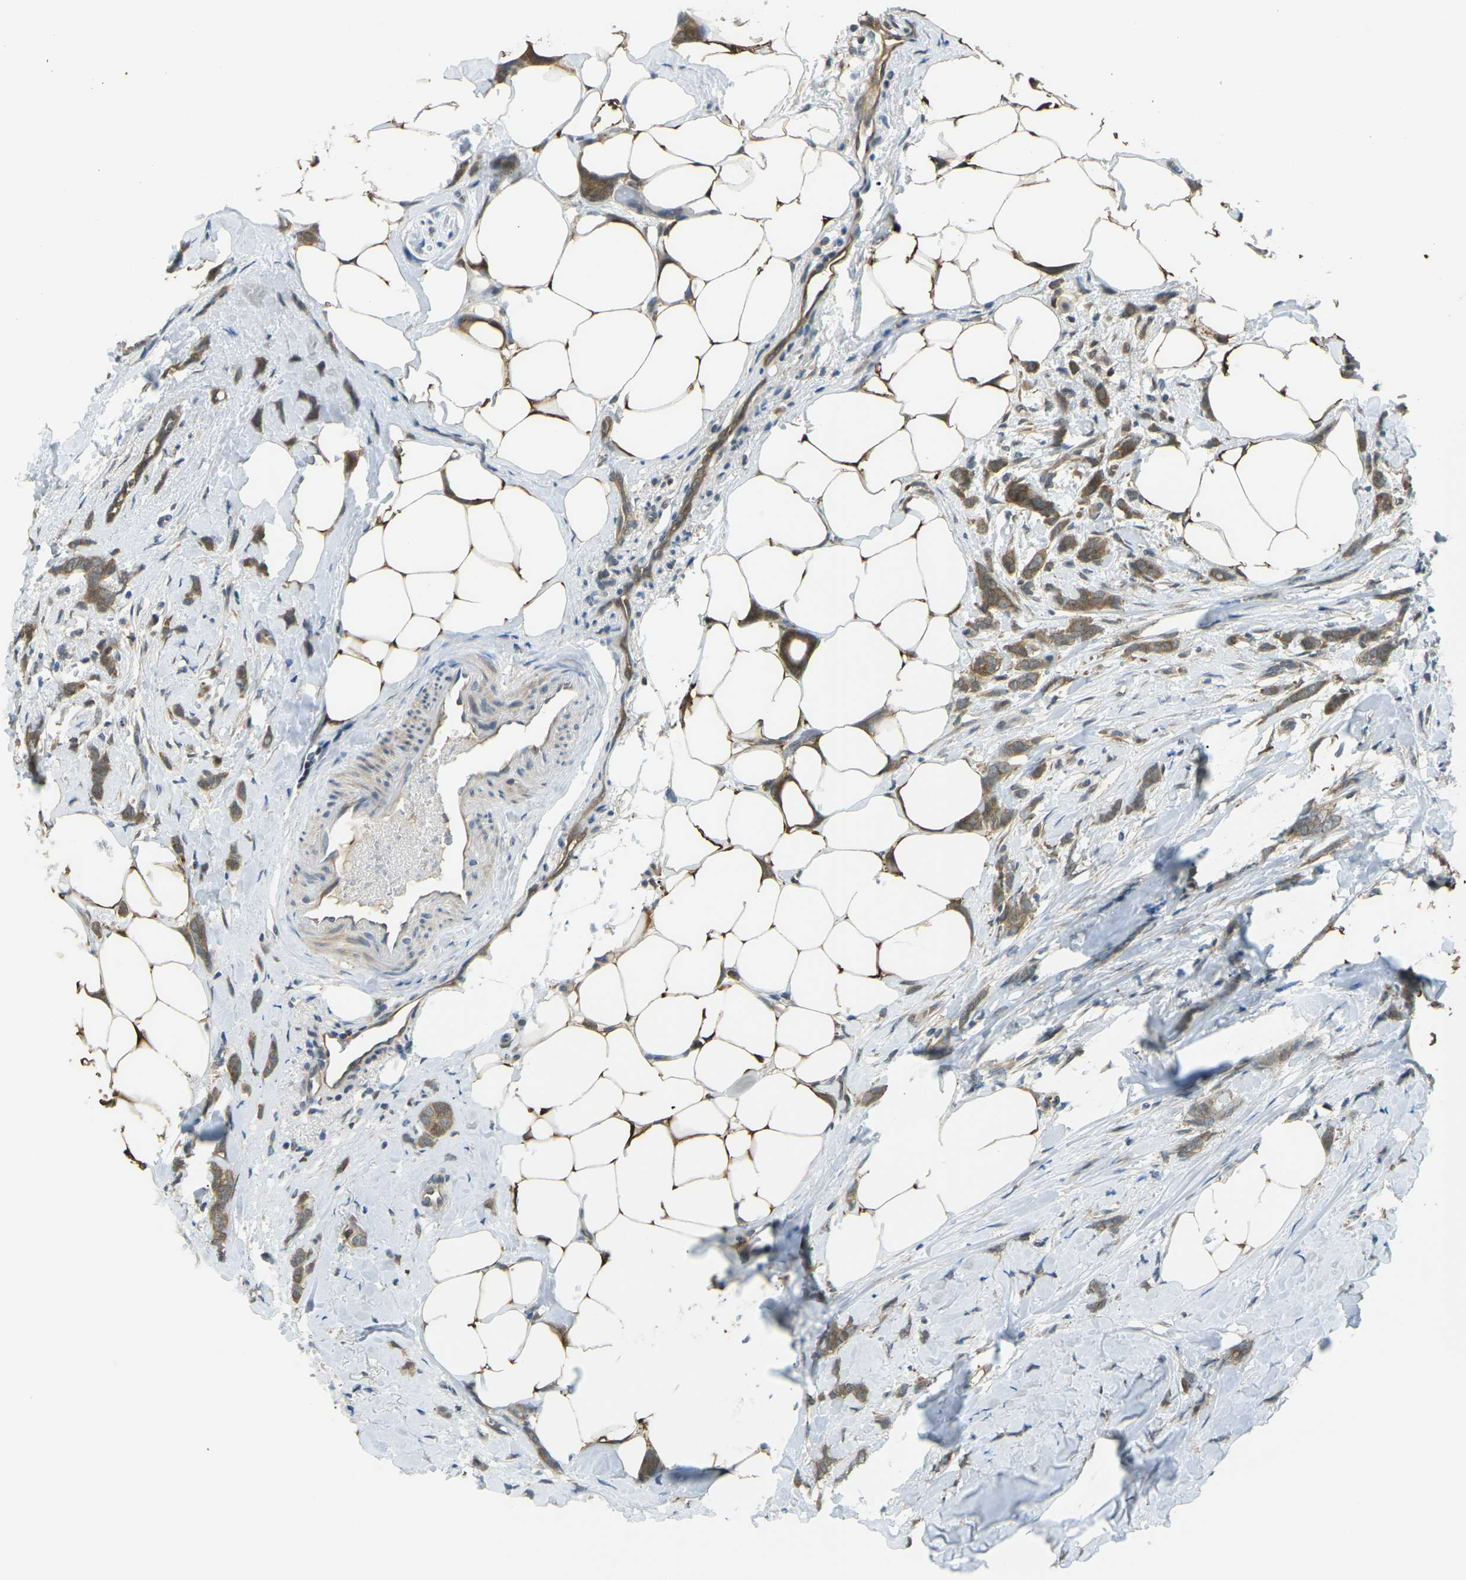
{"staining": {"intensity": "moderate", "quantity": ">75%", "location": "cytoplasmic/membranous"}, "tissue": "breast cancer", "cell_type": "Tumor cells", "image_type": "cancer", "snomed": [{"axis": "morphology", "description": "Lobular carcinoma, in situ"}, {"axis": "morphology", "description": "Lobular carcinoma"}, {"axis": "topography", "description": "Breast"}], "caption": "A histopathology image showing moderate cytoplasmic/membranous staining in about >75% of tumor cells in breast lobular carcinoma, as visualized by brown immunohistochemical staining.", "gene": "PIEZO2", "patient": {"sex": "female", "age": 41}}